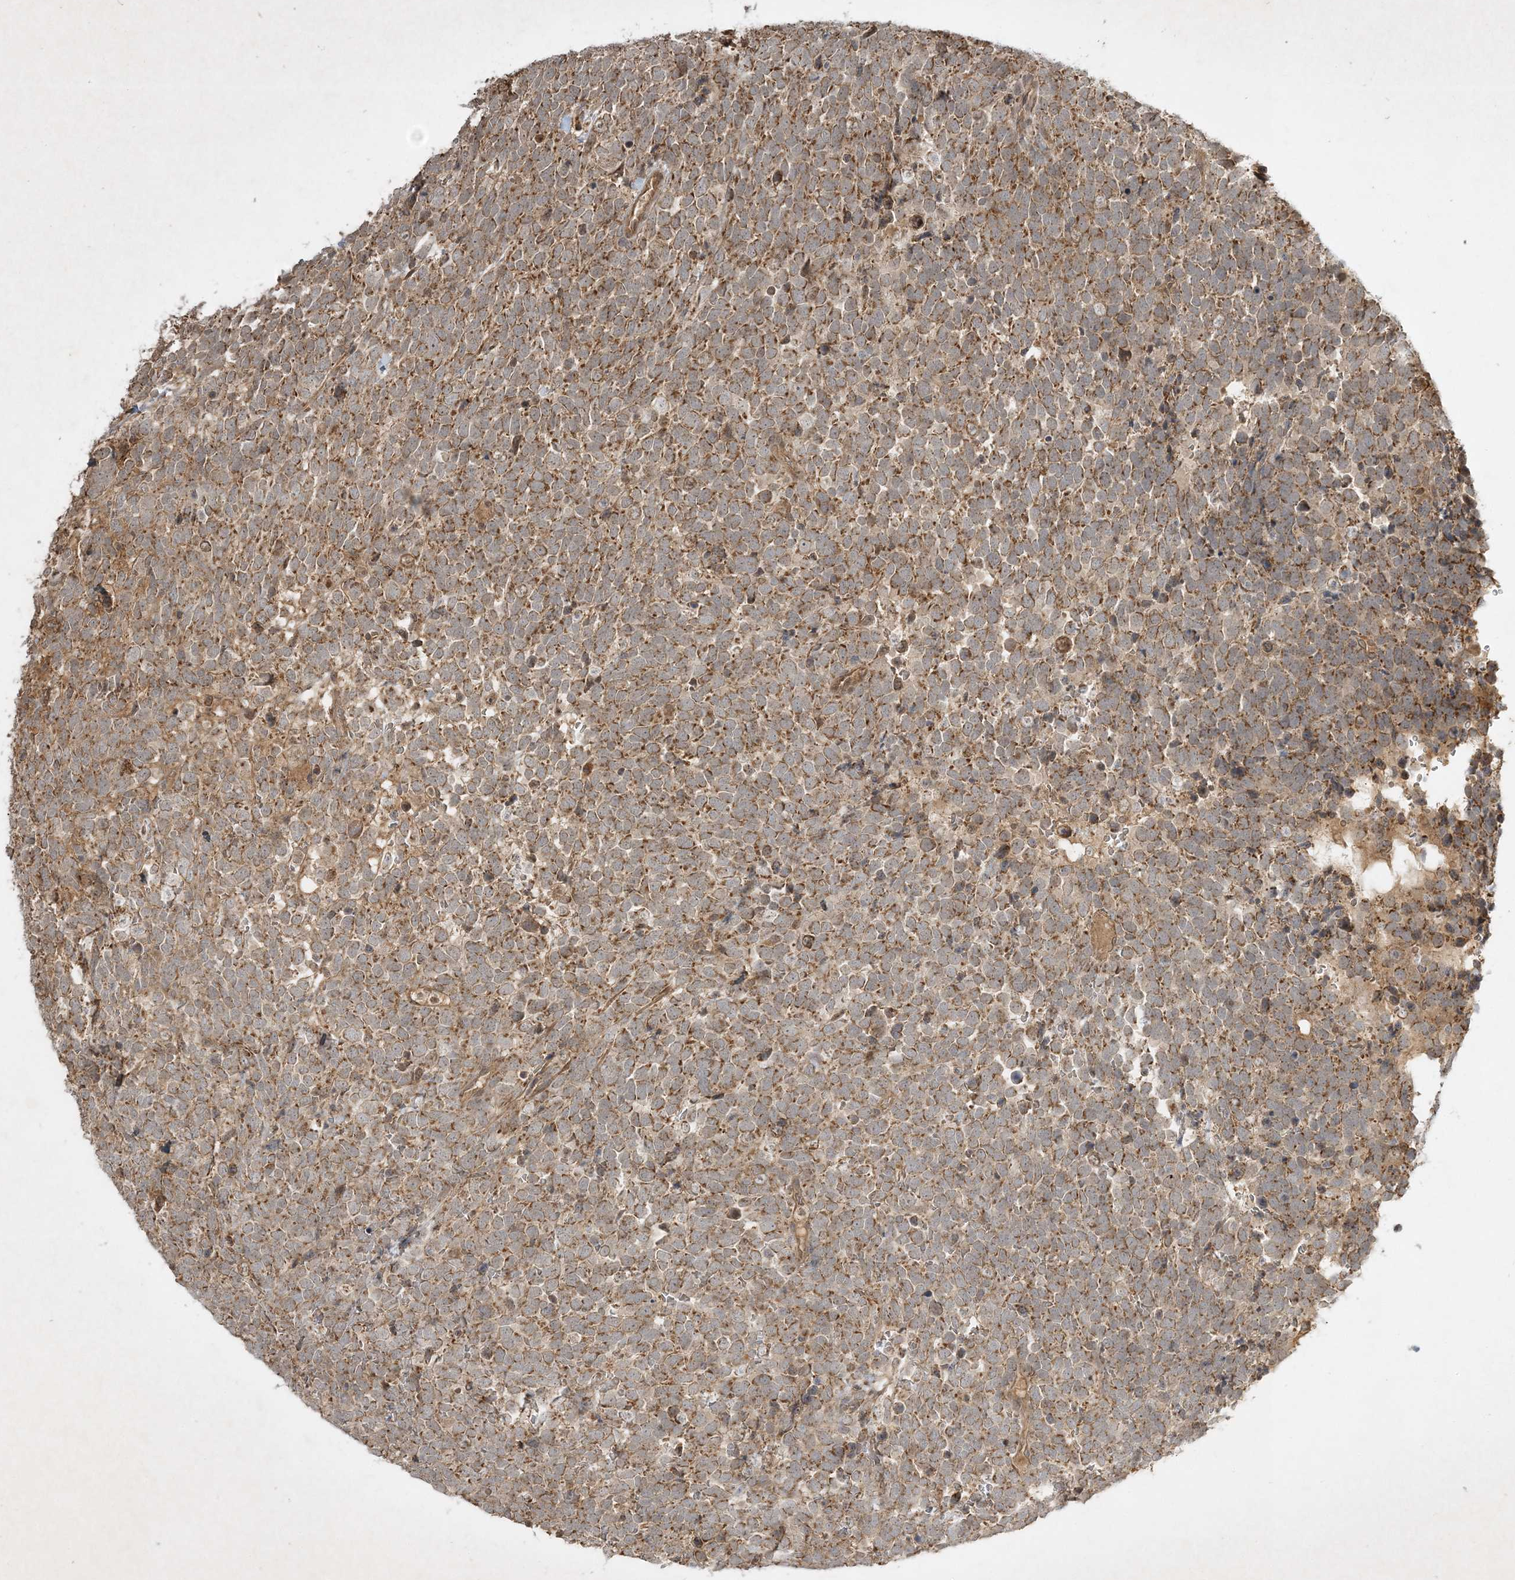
{"staining": {"intensity": "moderate", "quantity": ">75%", "location": "cytoplasmic/membranous"}, "tissue": "urothelial cancer", "cell_type": "Tumor cells", "image_type": "cancer", "snomed": [{"axis": "morphology", "description": "Urothelial carcinoma, High grade"}, {"axis": "topography", "description": "Urinary bladder"}], "caption": "High-grade urothelial carcinoma tissue exhibits moderate cytoplasmic/membranous positivity in about >75% of tumor cells, visualized by immunohistochemistry.", "gene": "PLTP", "patient": {"sex": "female", "age": 82}}